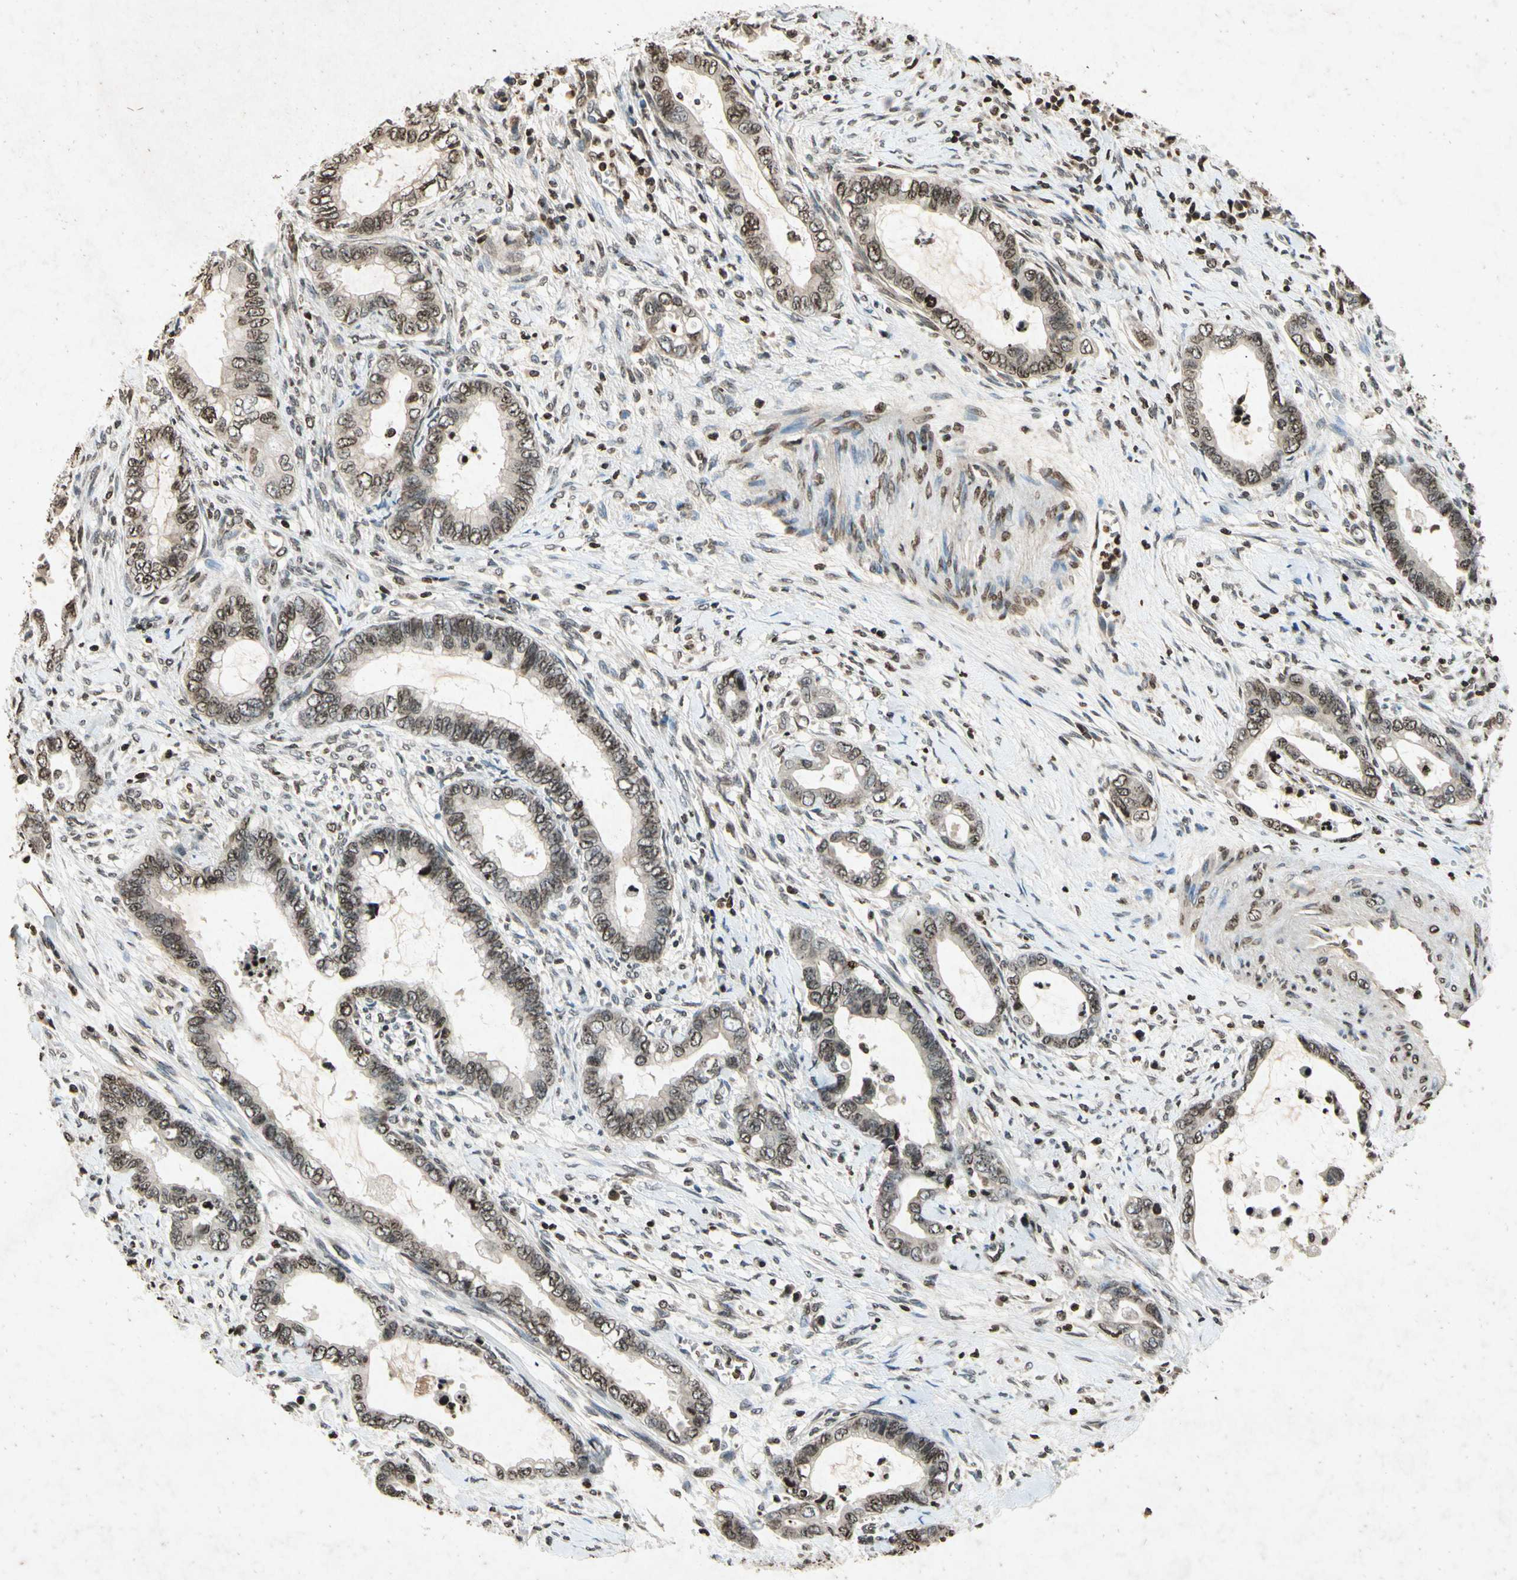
{"staining": {"intensity": "weak", "quantity": "<25%", "location": "nuclear"}, "tissue": "cervical cancer", "cell_type": "Tumor cells", "image_type": "cancer", "snomed": [{"axis": "morphology", "description": "Adenocarcinoma, NOS"}, {"axis": "topography", "description": "Cervix"}], "caption": "A photomicrograph of human cervical adenocarcinoma is negative for staining in tumor cells.", "gene": "HOXB3", "patient": {"sex": "female", "age": 44}}